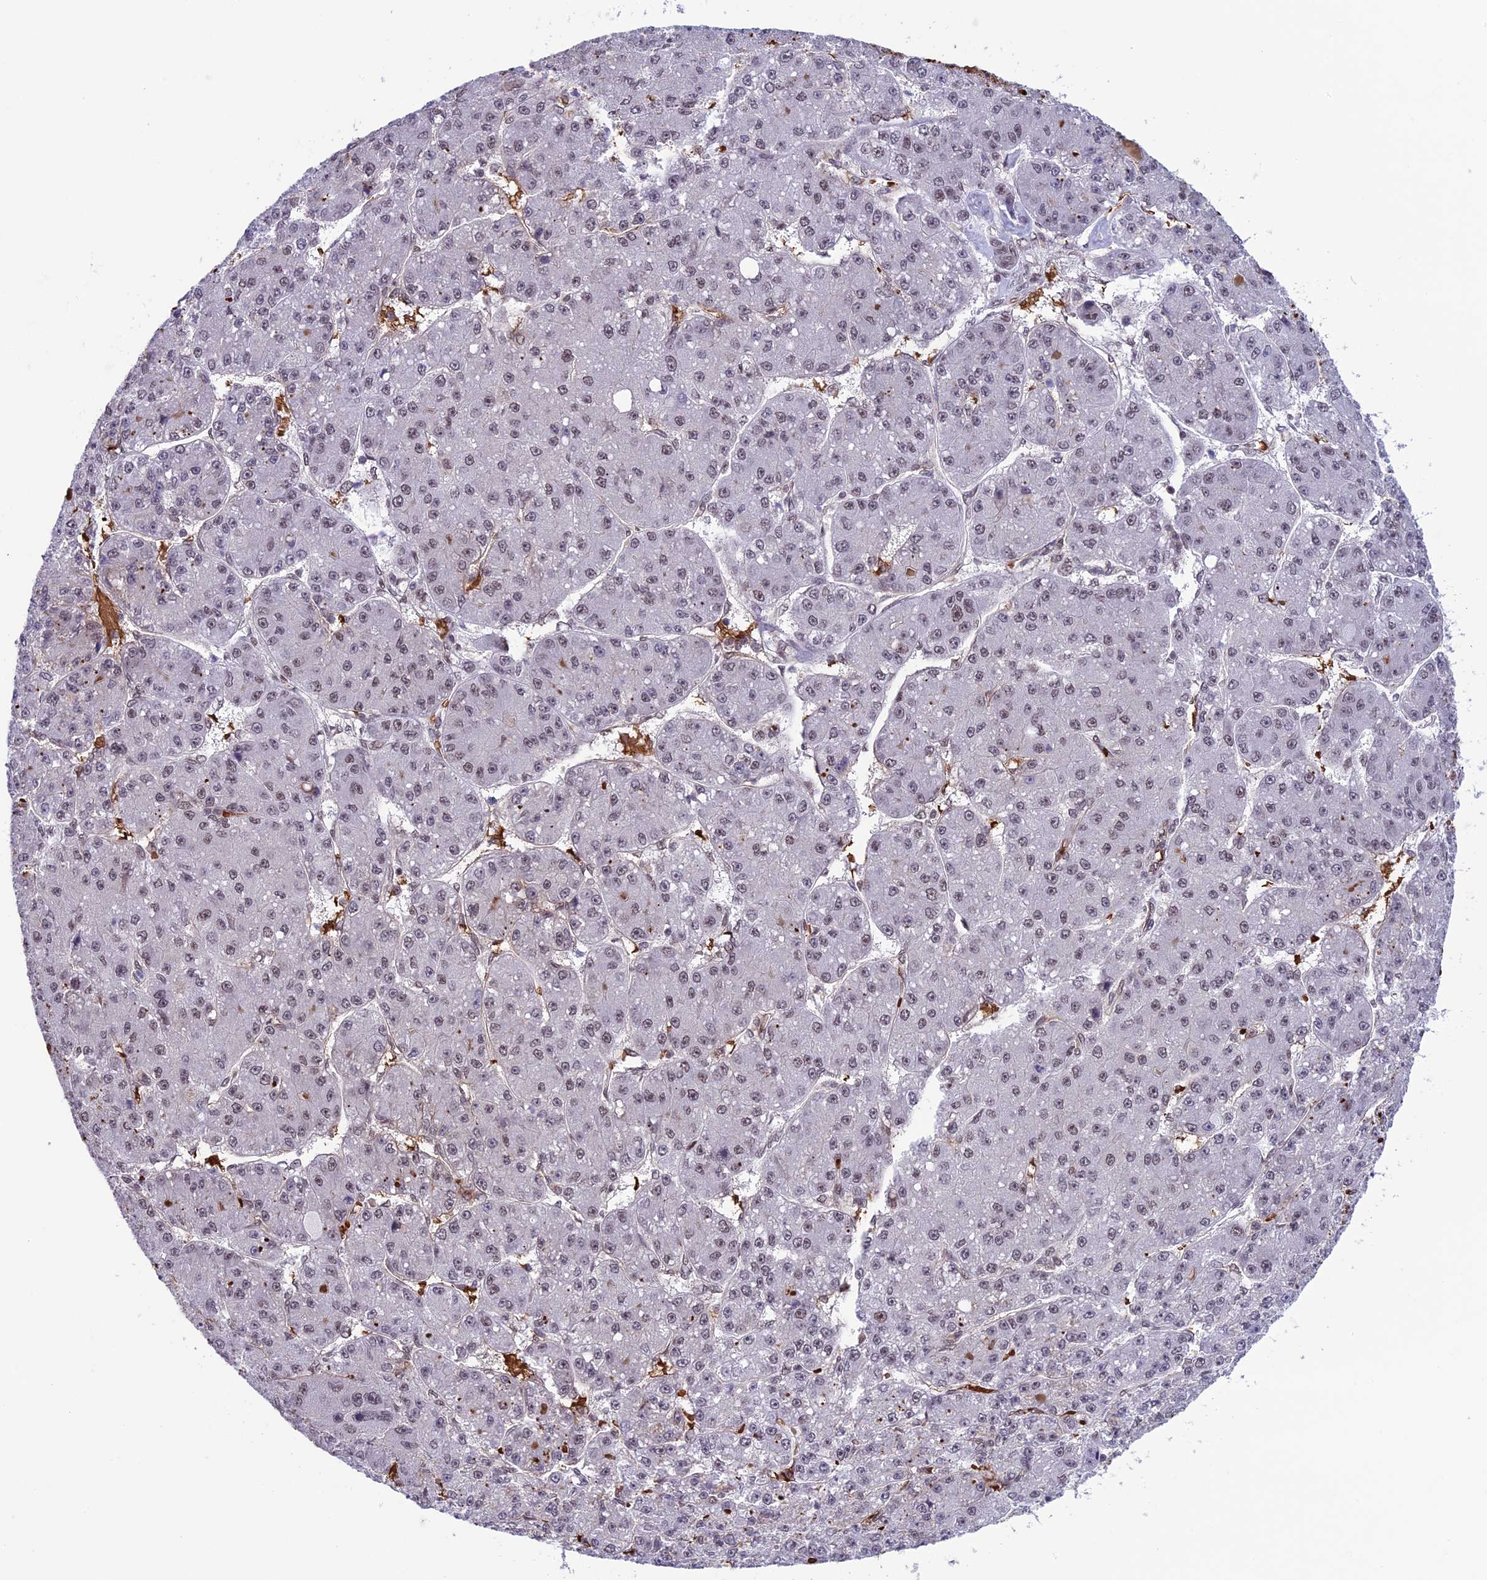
{"staining": {"intensity": "weak", "quantity": "25%-75%", "location": "nuclear"}, "tissue": "liver cancer", "cell_type": "Tumor cells", "image_type": "cancer", "snomed": [{"axis": "morphology", "description": "Carcinoma, Hepatocellular, NOS"}, {"axis": "topography", "description": "Liver"}], "caption": "This histopathology image shows IHC staining of human liver cancer (hepatocellular carcinoma), with low weak nuclear staining in about 25%-75% of tumor cells.", "gene": "MPHOSPH8", "patient": {"sex": "male", "age": 67}}